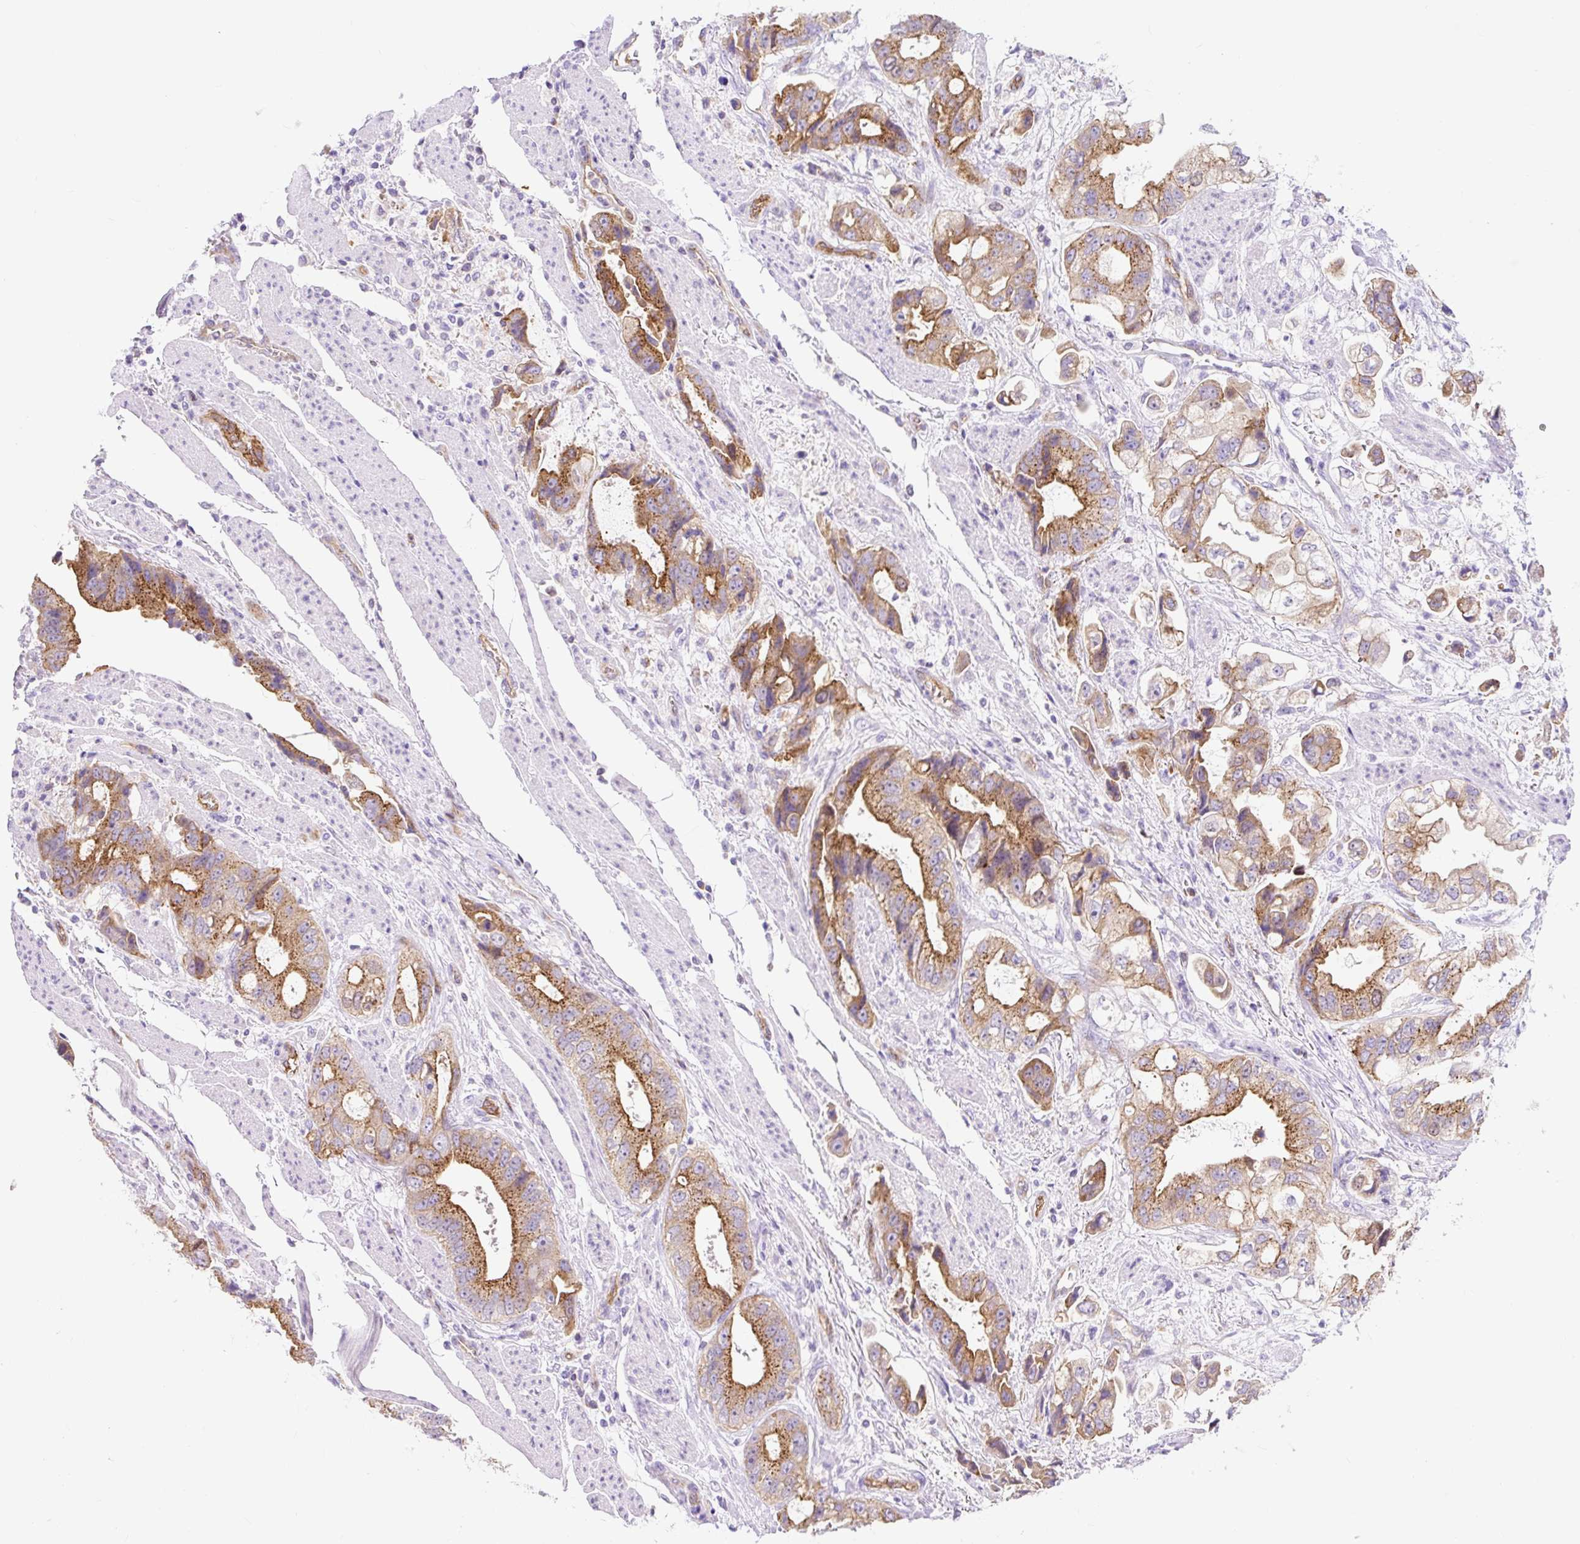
{"staining": {"intensity": "strong", "quantity": ">75%", "location": "cytoplasmic/membranous"}, "tissue": "stomach cancer", "cell_type": "Tumor cells", "image_type": "cancer", "snomed": [{"axis": "morphology", "description": "Adenocarcinoma, NOS"}, {"axis": "topography", "description": "Stomach"}], "caption": "Adenocarcinoma (stomach) stained with IHC displays strong cytoplasmic/membranous expression in approximately >75% of tumor cells.", "gene": "HIP1R", "patient": {"sex": "male", "age": 62}}